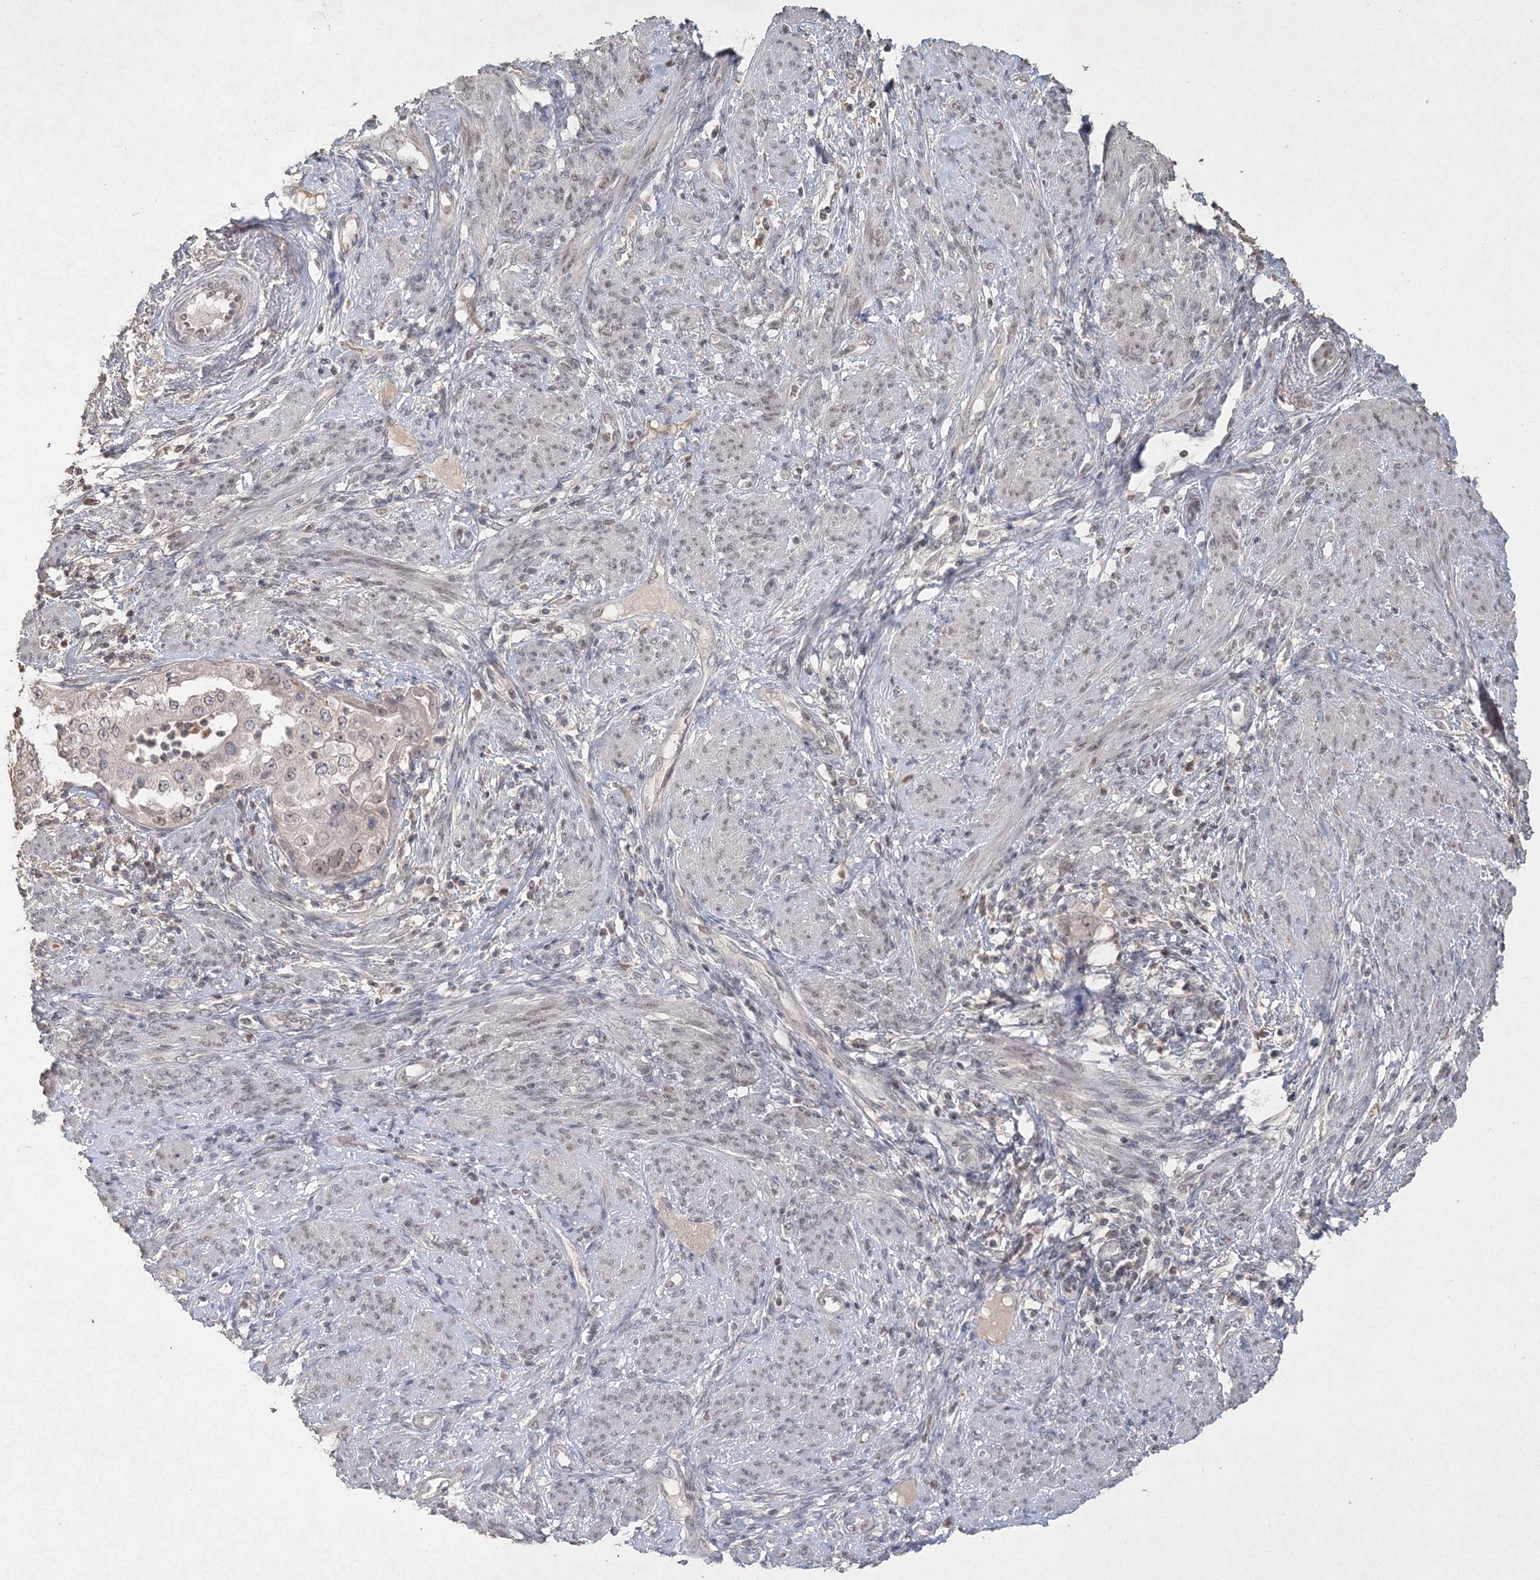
{"staining": {"intensity": "negative", "quantity": "none", "location": "none"}, "tissue": "endometrial cancer", "cell_type": "Tumor cells", "image_type": "cancer", "snomed": [{"axis": "morphology", "description": "Adenocarcinoma, NOS"}, {"axis": "topography", "description": "Endometrium"}], "caption": "IHC of endometrial adenocarcinoma reveals no staining in tumor cells.", "gene": "UIMC1", "patient": {"sex": "female", "age": 85}}